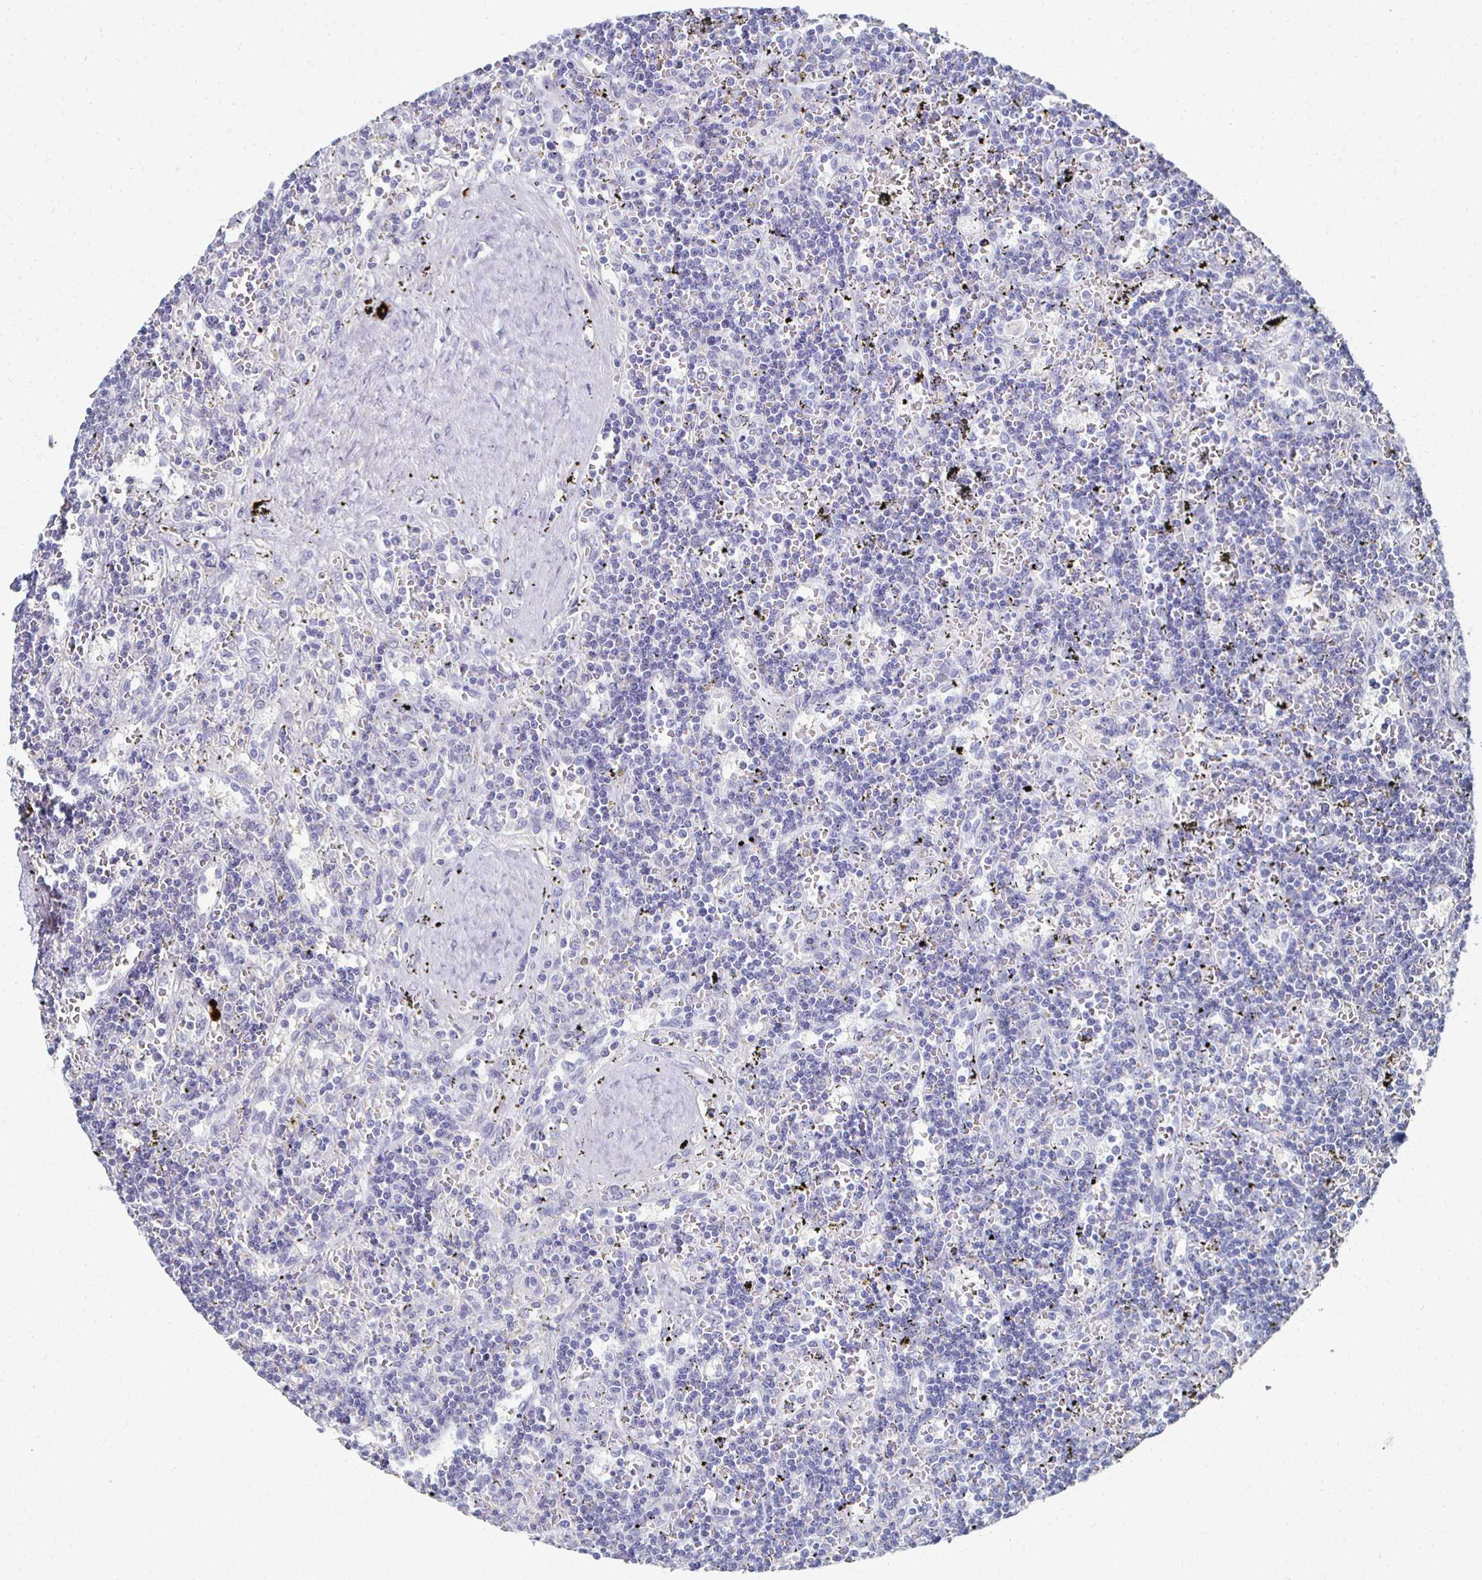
{"staining": {"intensity": "negative", "quantity": "none", "location": "none"}, "tissue": "lymphoma", "cell_type": "Tumor cells", "image_type": "cancer", "snomed": [{"axis": "morphology", "description": "Malignant lymphoma, non-Hodgkin's type, Low grade"}, {"axis": "topography", "description": "Spleen"}], "caption": "An immunohistochemistry image of low-grade malignant lymphoma, non-Hodgkin's type is shown. There is no staining in tumor cells of low-grade malignant lymphoma, non-Hodgkin's type. The staining was performed using DAB to visualize the protein expression in brown, while the nuclei were stained in blue with hematoxylin (Magnification: 20x).", "gene": "CXCR2", "patient": {"sex": "male", "age": 60}}